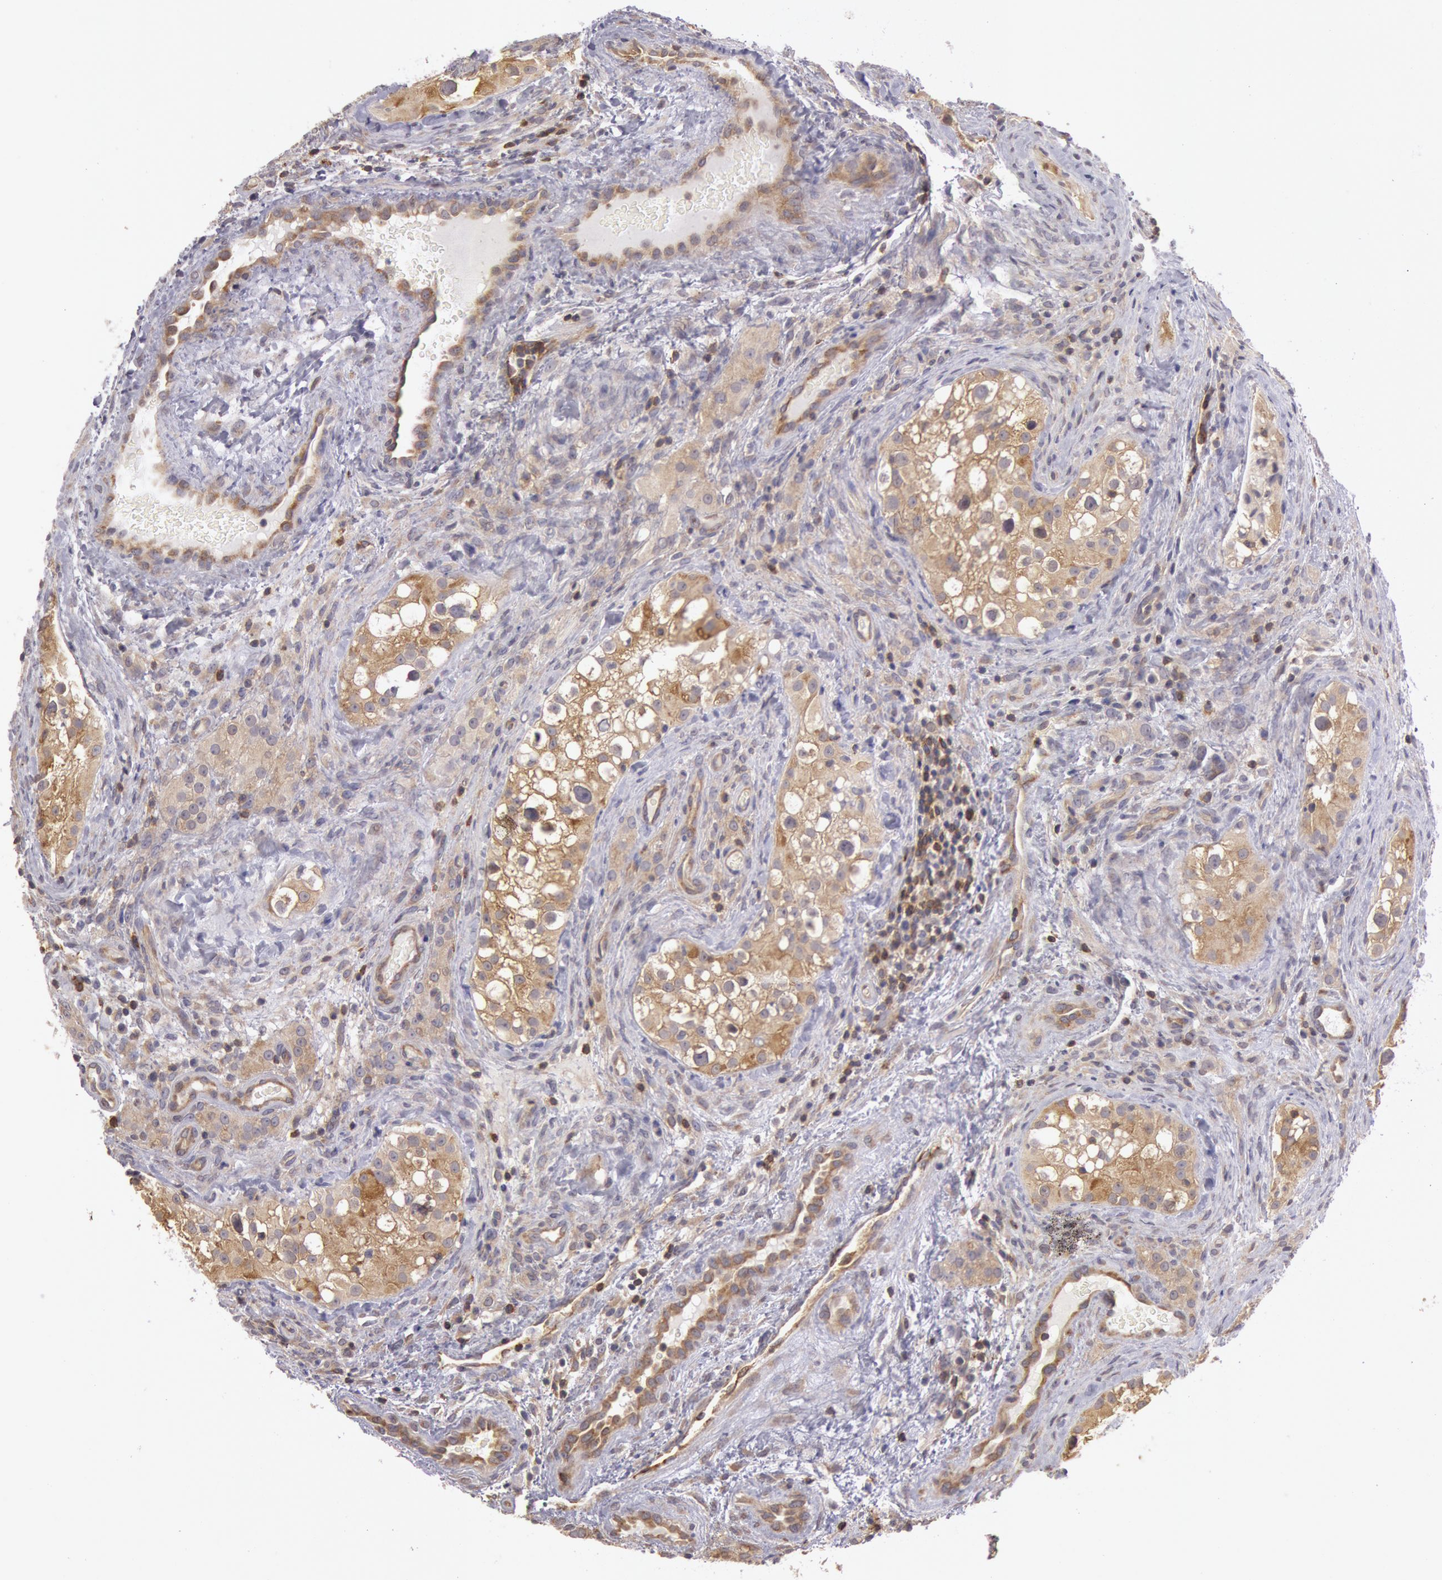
{"staining": {"intensity": "moderate", "quantity": ">75%", "location": "cytoplasmic/membranous"}, "tissue": "testis cancer", "cell_type": "Tumor cells", "image_type": "cancer", "snomed": [{"axis": "morphology", "description": "Carcinoma, Embryonal, NOS"}, {"axis": "topography", "description": "Testis"}], "caption": "Human testis cancer stained with a protein marker demonstrates moderate staining in tumor cells.", "gene": "NMT2", "patient": {"sex": "male", "age": 31}}